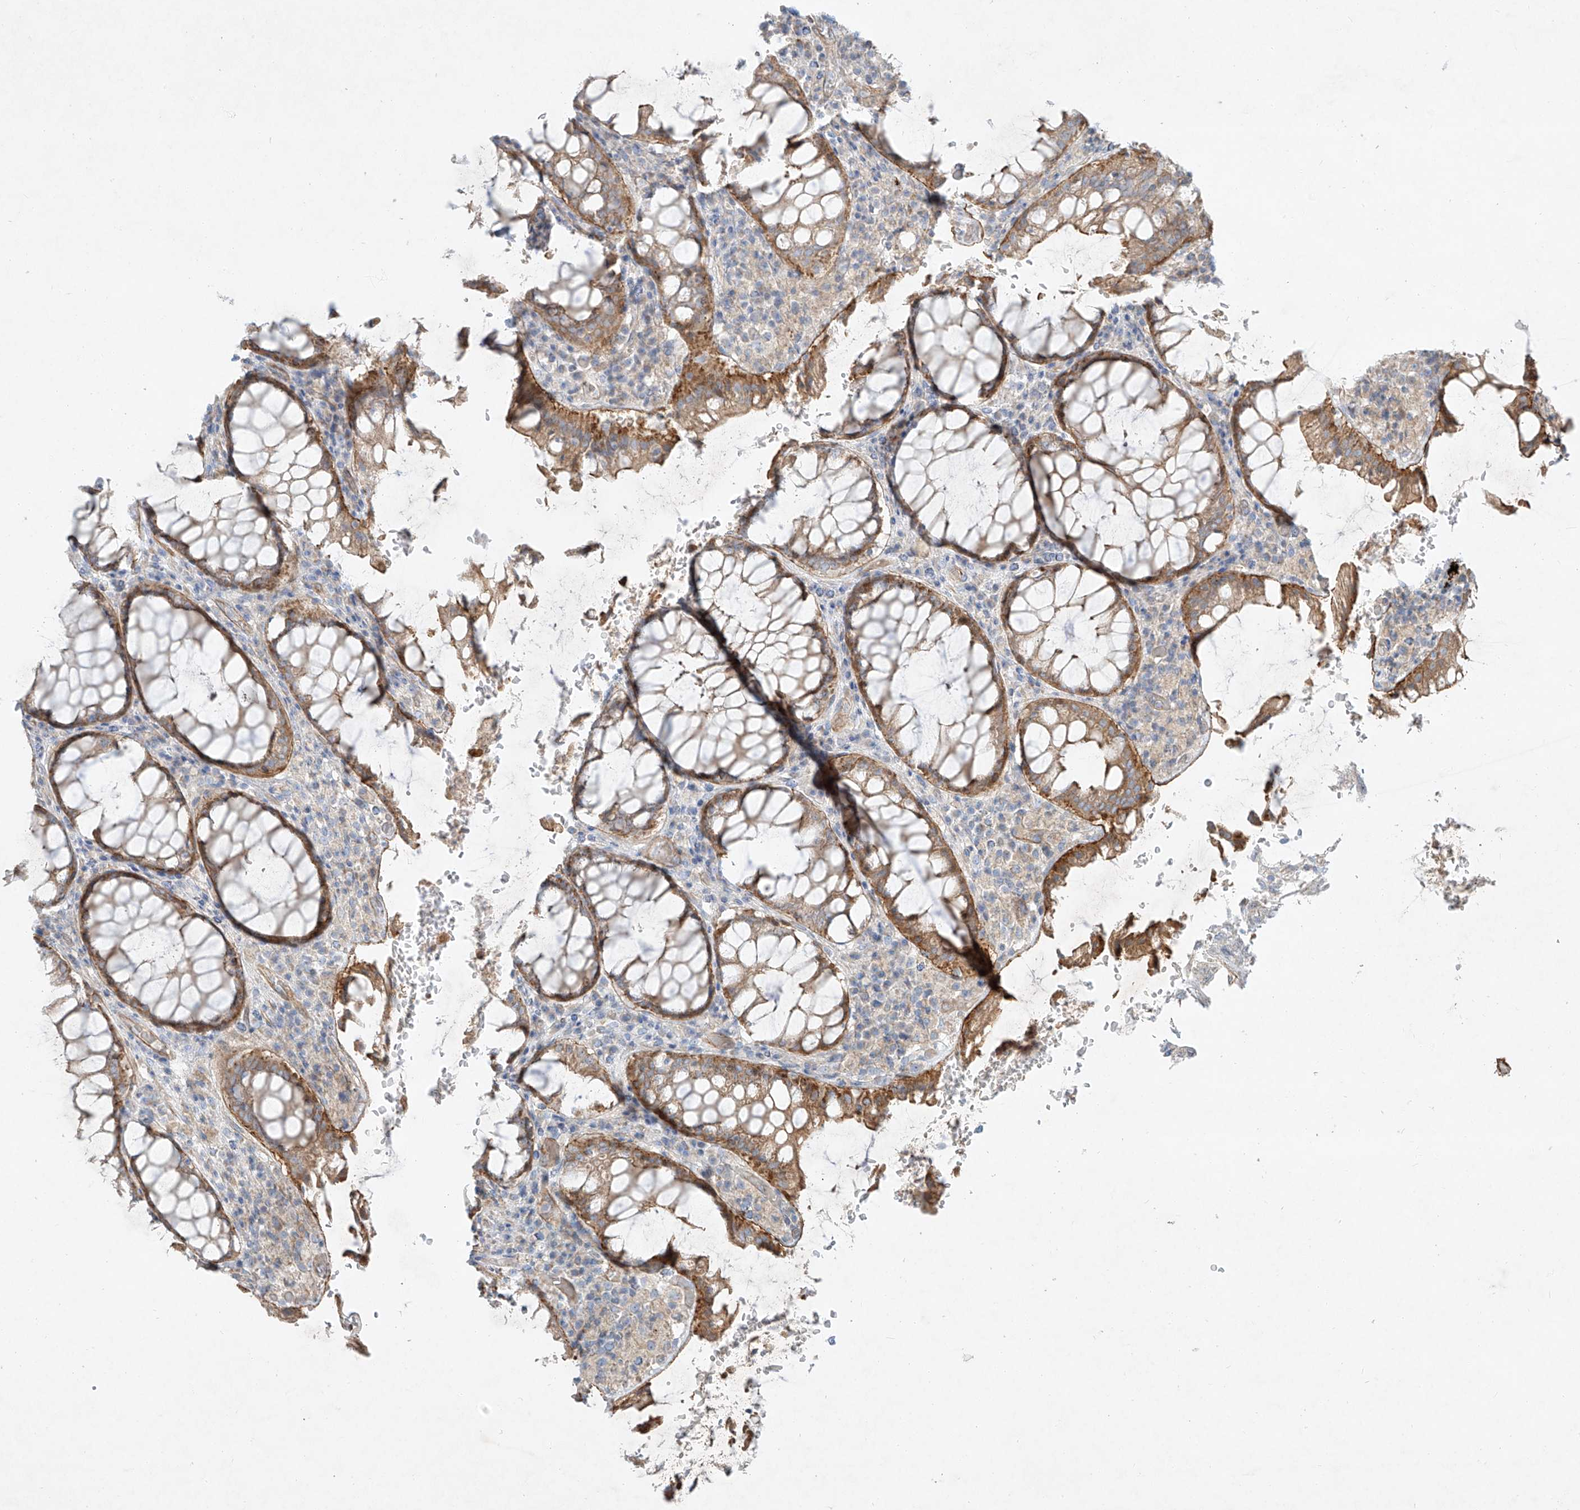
{"staining": {"intensity": "moderate", "quantity": ">75%", "location": "cytoplasmic/membranous"}, "tissue": "rectum", "cell_type": "Glandular cells", "image_type": "normal", "snomed": [{"axis": "morphology", "description": "Normal tissue, NOS"}, {"axis": "topography", "description": "Rectum"}], "caption": "Moderate cytoplasmic/membranous staining is appreciated in about >75% of glandular cells in normal rectum.", "gene": "AJM1", "patient": {"sex": "male", "age": 64}}